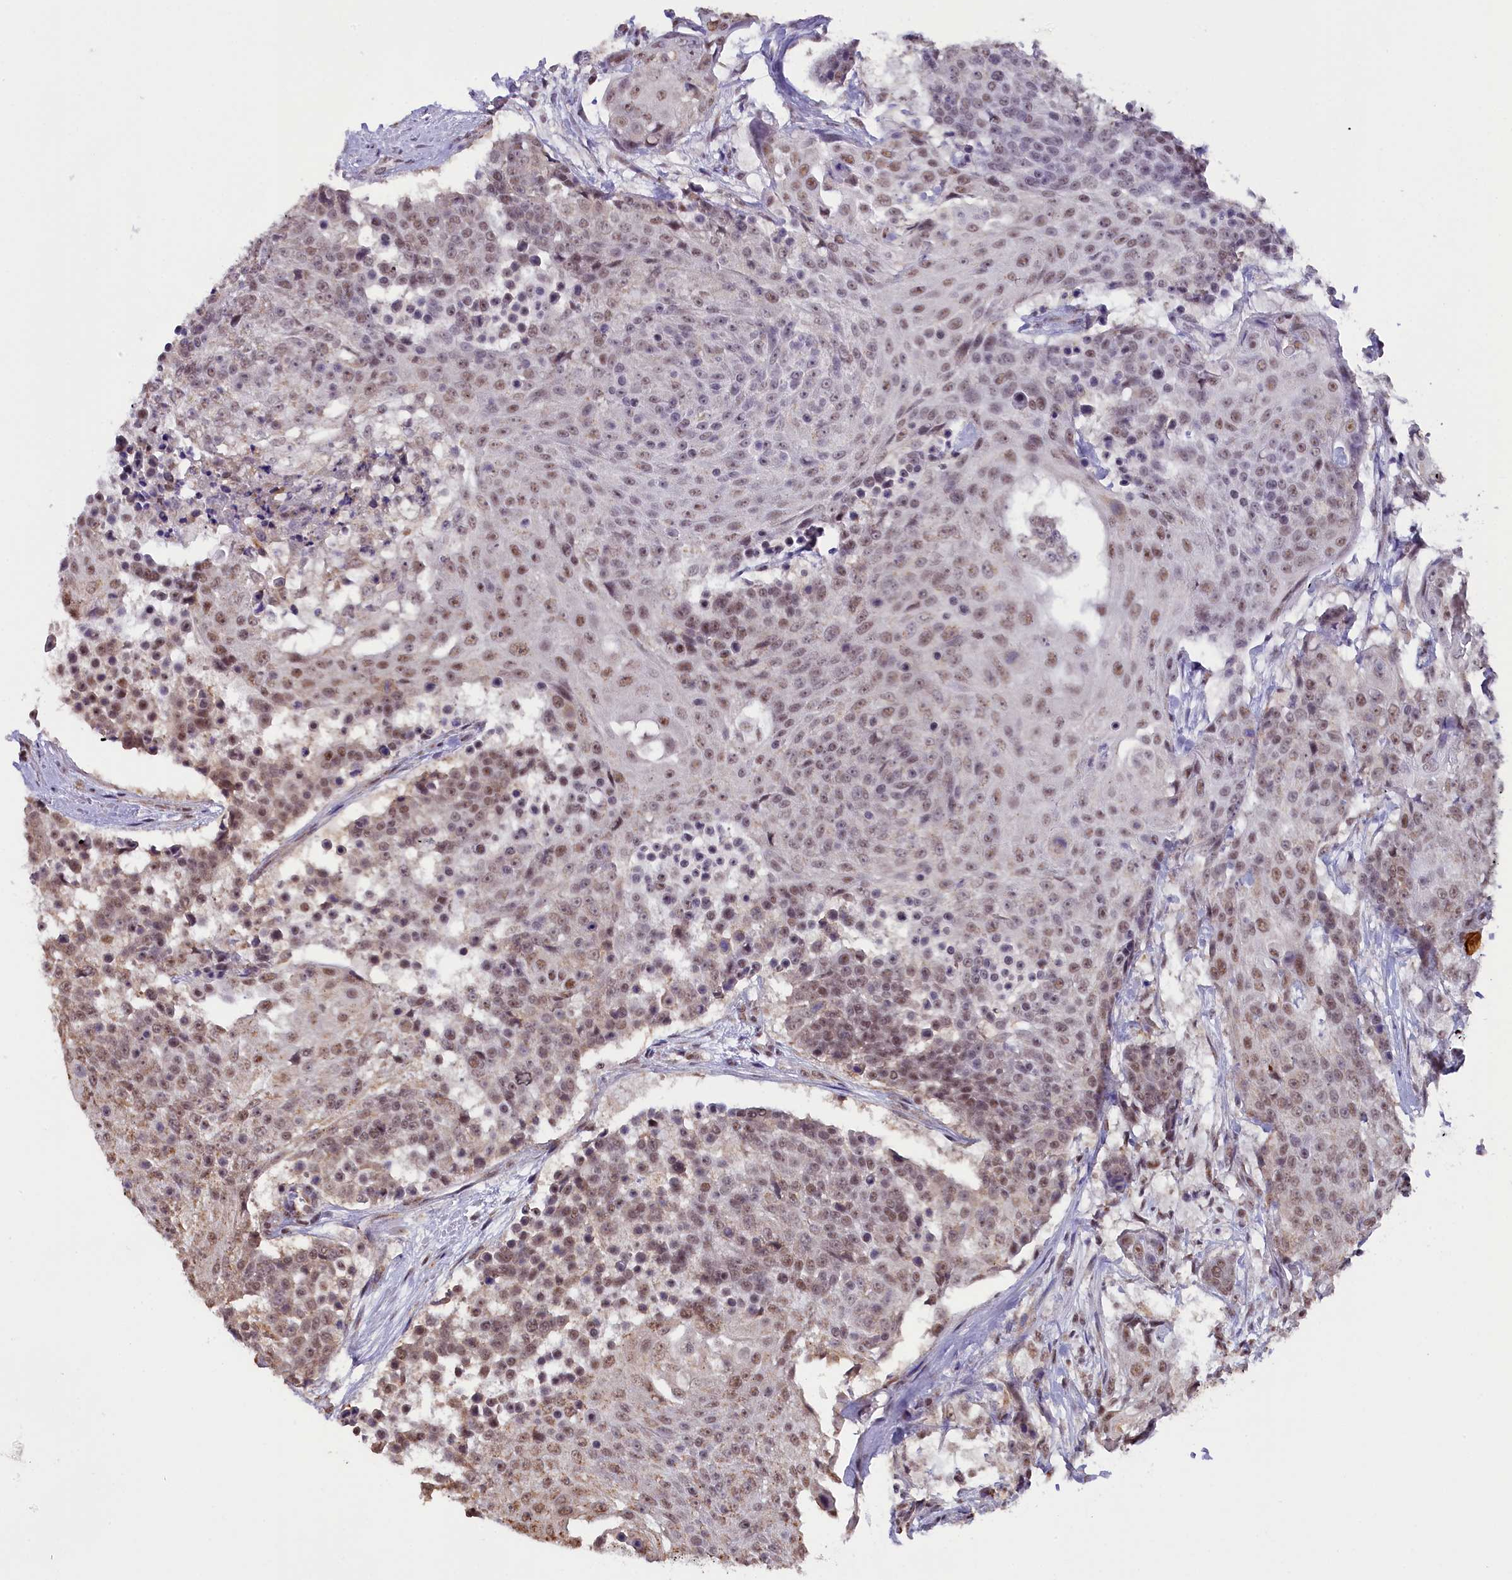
{"staining": {"intensity": "moderate", "quantity": "25%-75%", "location": "nuclear"}, "tissue": "urothelial cancer", "cell_type": "Tumor cells", "image_type": "cancer", "snomed": [{"axis": "morphology", "description": "Urothelial carcinoma, High grade"}, {"axis": "topography", "description": "Urinary bladder"}], "caption": "Immunohistochemical staining of urothelial cancer reveals medium levels of moderate nuclear protein staining in approximately 25%-75% of tumor cells. The staining is performed using DAB (3,3'-diaminobenzidine) brown chromogen to label protein expression. The nuclei are counter-stained blue using hematoxylin.", "gene": "NCBP1", "patient": {"sex": "female", "age": 63}}